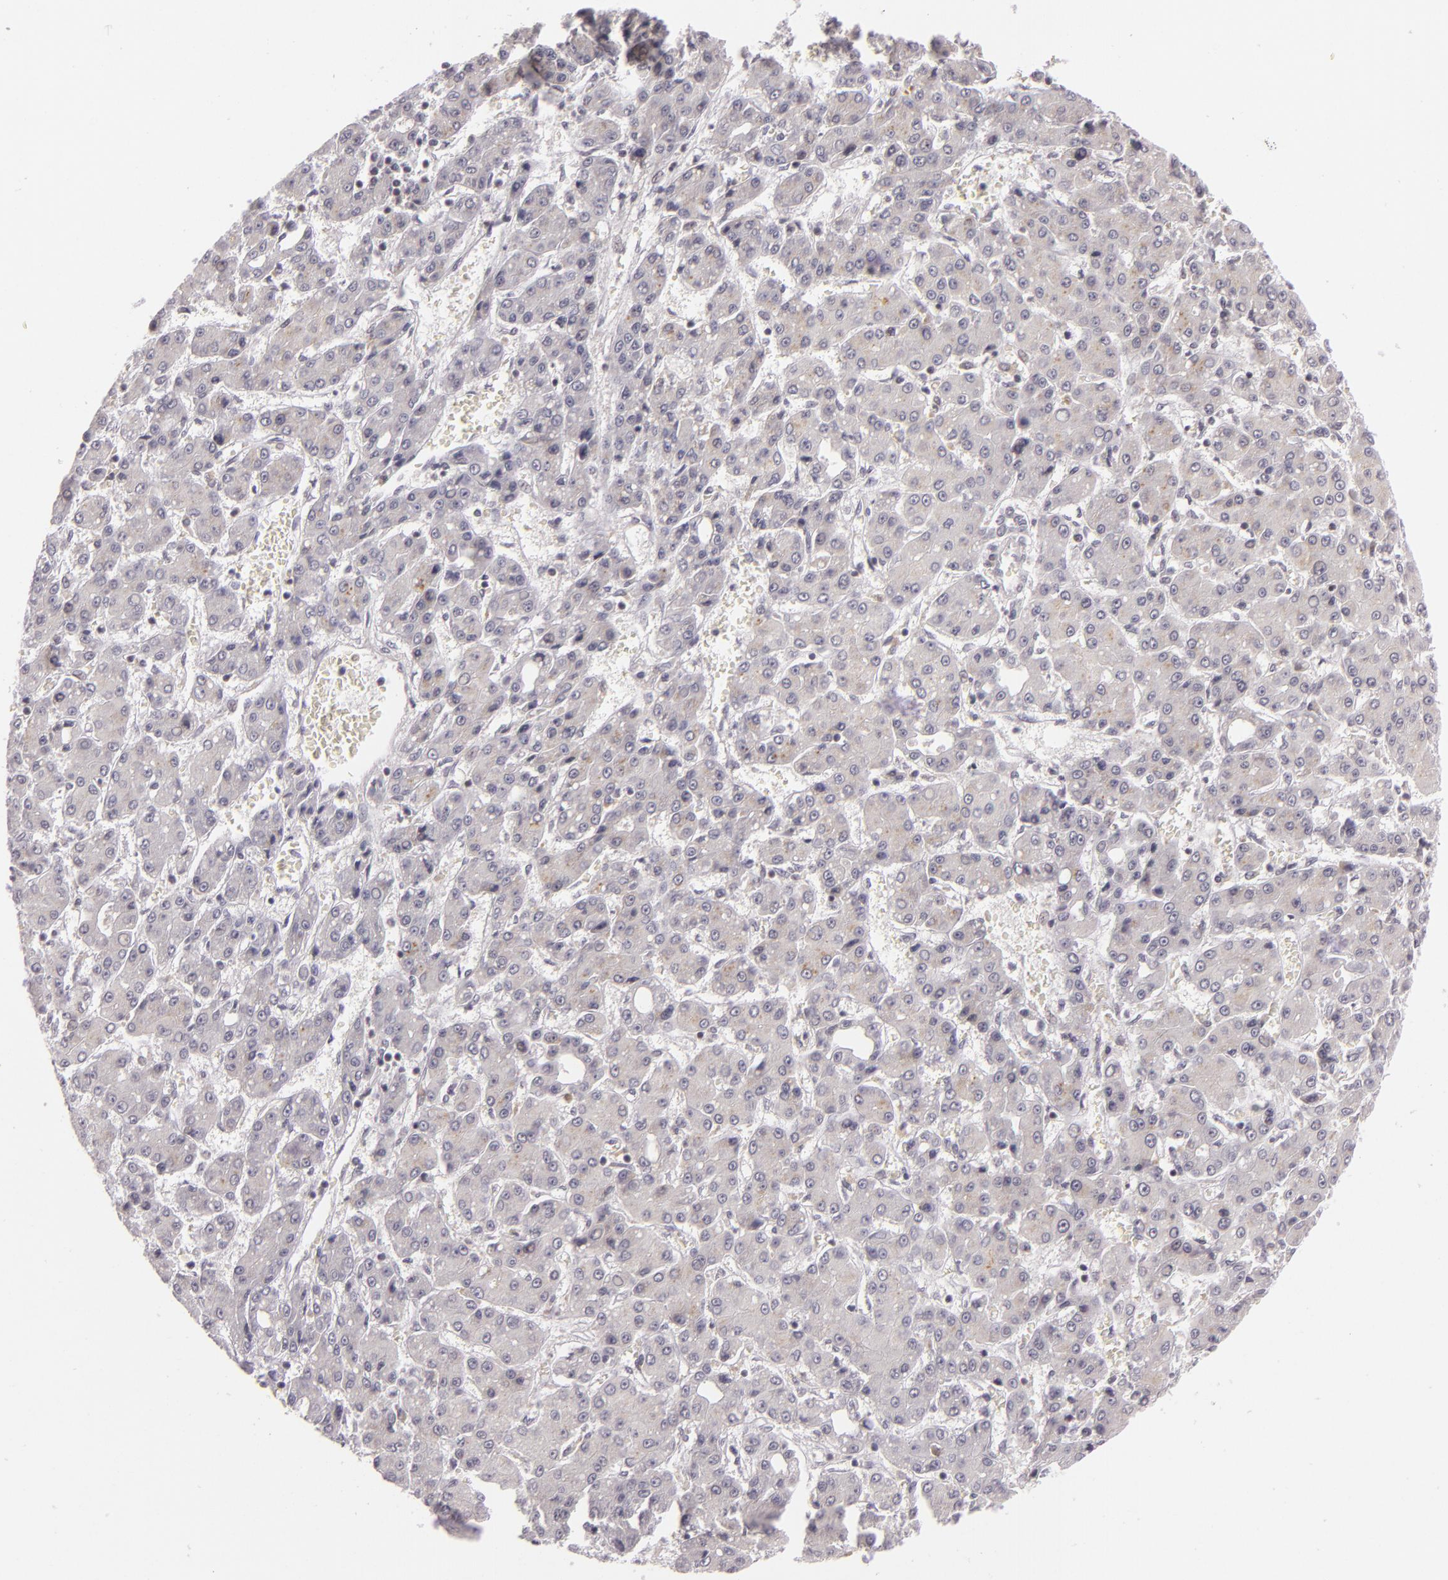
{"staining": {"intensity": "weak", "quantity": ">75%", "location": "cytoplasmic/membranous"}, "tissue": "liver cancer", "cell_type": "Tumor cells", "image_type": "cancer", "snomed": [{"axis": "morphology", "description": "Carcinoma, Hepatocellular, NOS"}, {"axis": "topography", "description": "Liver"}], "caption": "The micrograph demonstrates a brown stain indicating the presence of a protein in the cytoplasmic/membranous of tumor cells in liver hepatocellular carcinoma.", "gene": "ZFX", "patient": {"sex": "male", "age": 69}}